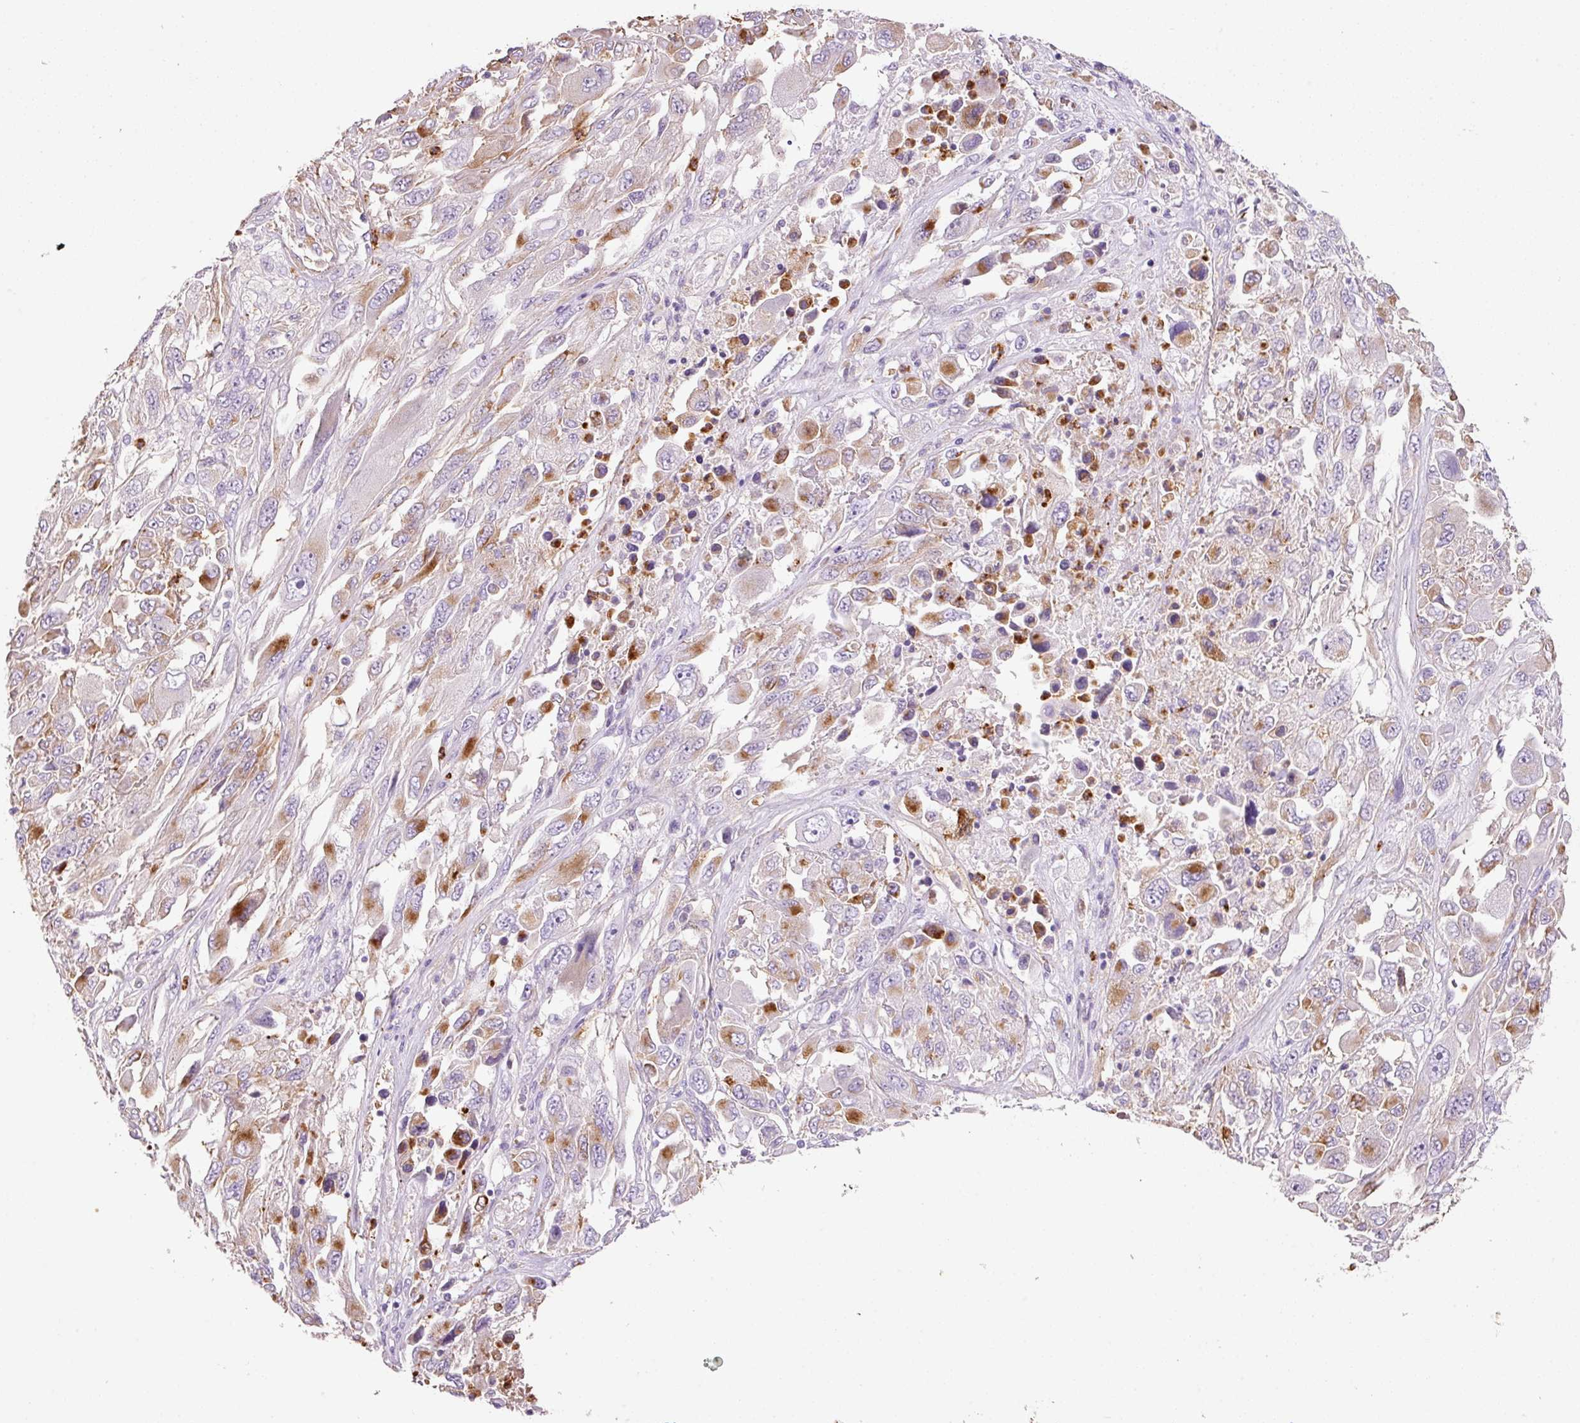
{"staining": {"intensity": "moderate", "quantity": "25%-75%", "location": "cytoplasmic/membranous"}, "tissue": "melanoma", "cell_type": "Tumor cells", "image_type": "cancer", "snomed": [{"axis": "morphology", "description": "Malignant melanoma, NOS"}, {"axis": "topography", "description": "Skin"}], "caption": "IHC (DAB) staining of human malignant melanoma displays moderate cytoplasmic/membranous protein positivity in about 25%-75% of tumor cells.", "gene": "TMC8", "patient": {"sex": "female", "age": 91}}